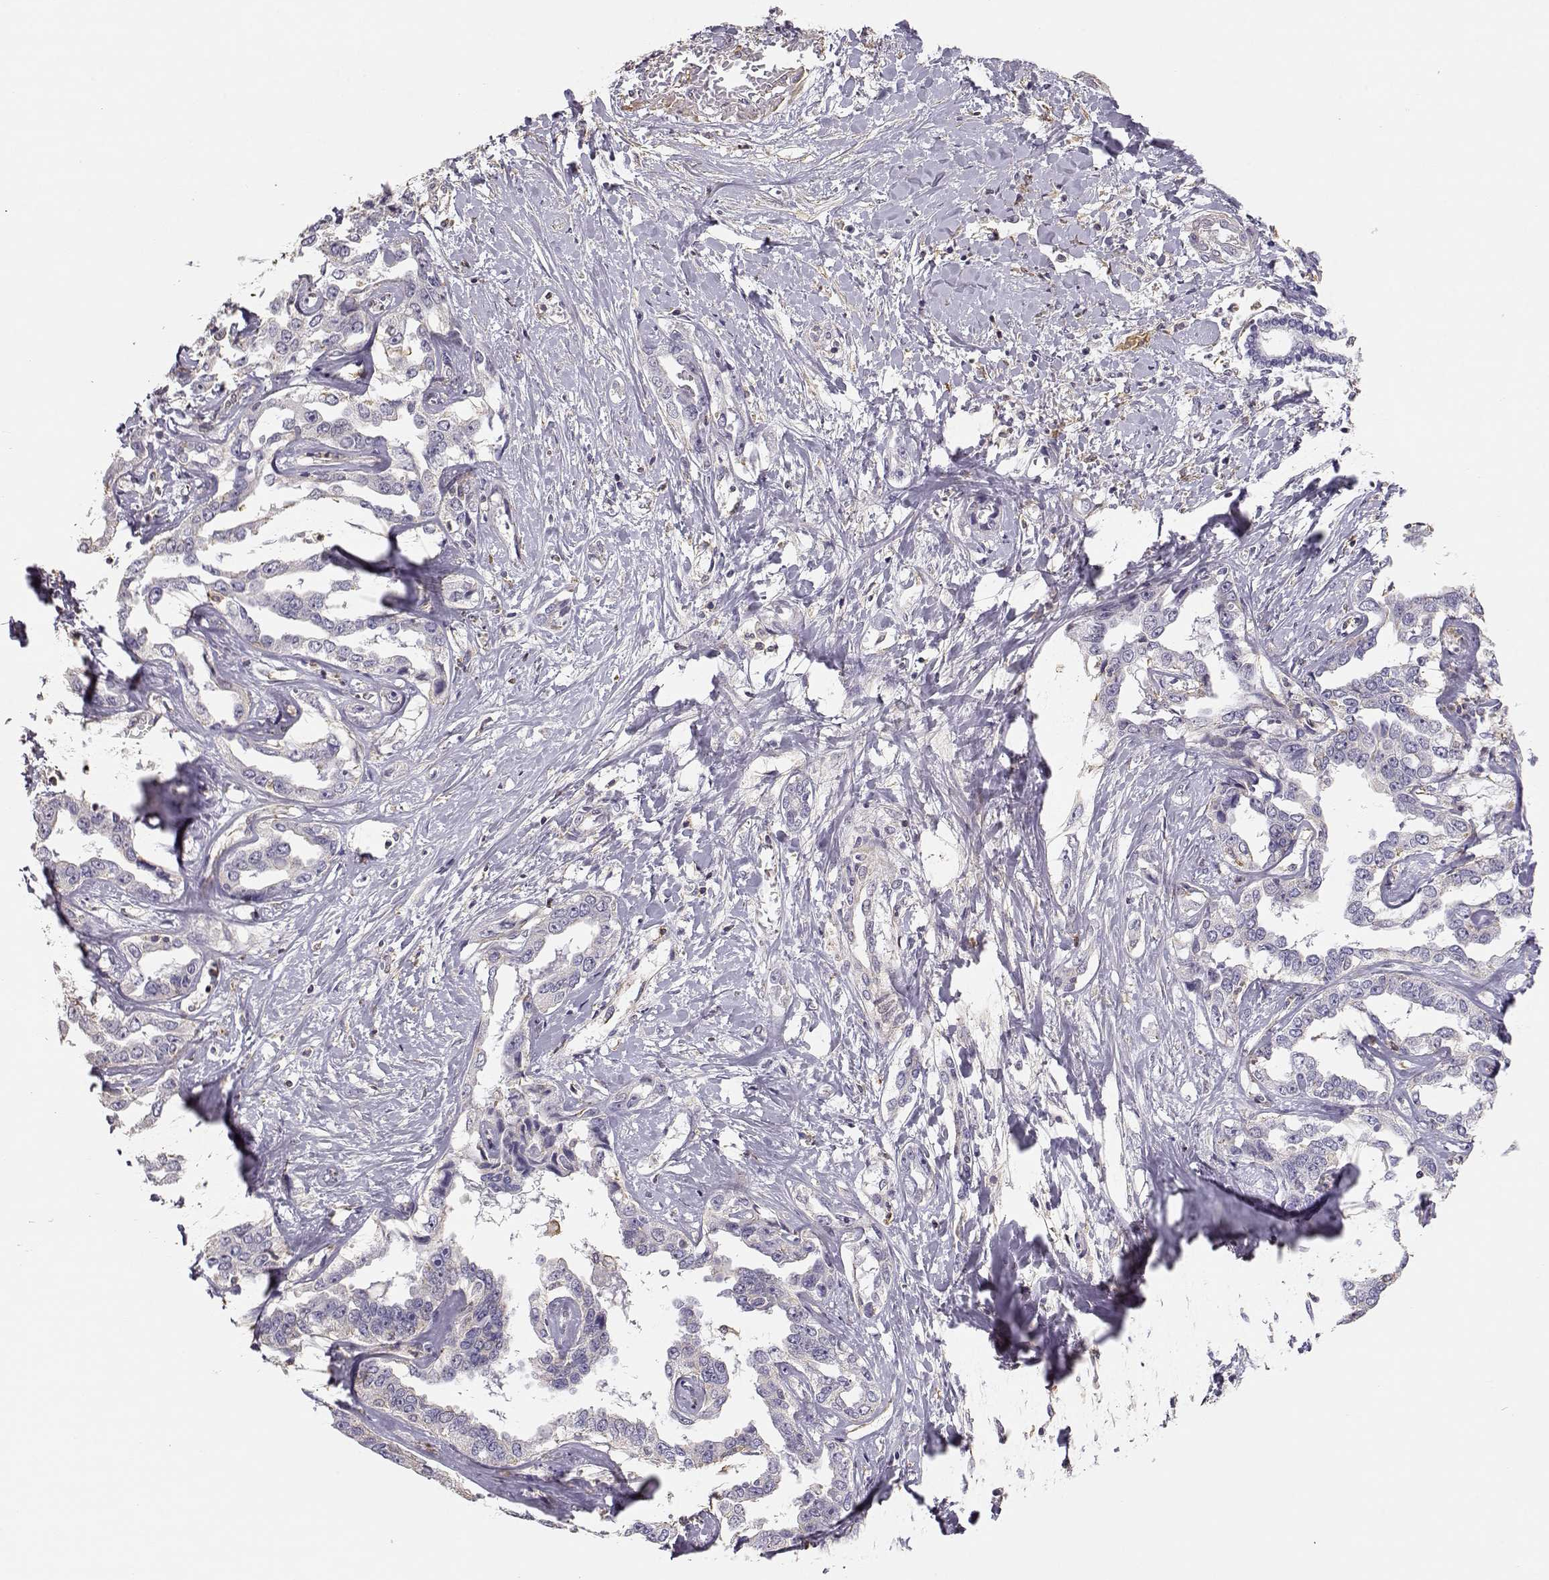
{"staining": {"intensity": "negative", "quantity": "none", "location": "none"}, "tissue": "liver cancer", "cell_type": "Tumor cells", "image_type": "cancer", "snomed": [{"axis": "morphology", "description": "Cholangiocarcinoma"}, {"axis": "topography", "description": "Liver"}], "caption": "Immunohistochemistry histopathology image of liver cancer (cholangiocarcinoma) stained for a protein (brown), which shows no expression in tumor cells.", "gene": "DAPL1", "patient": {"sex": "male", "age": 59}}